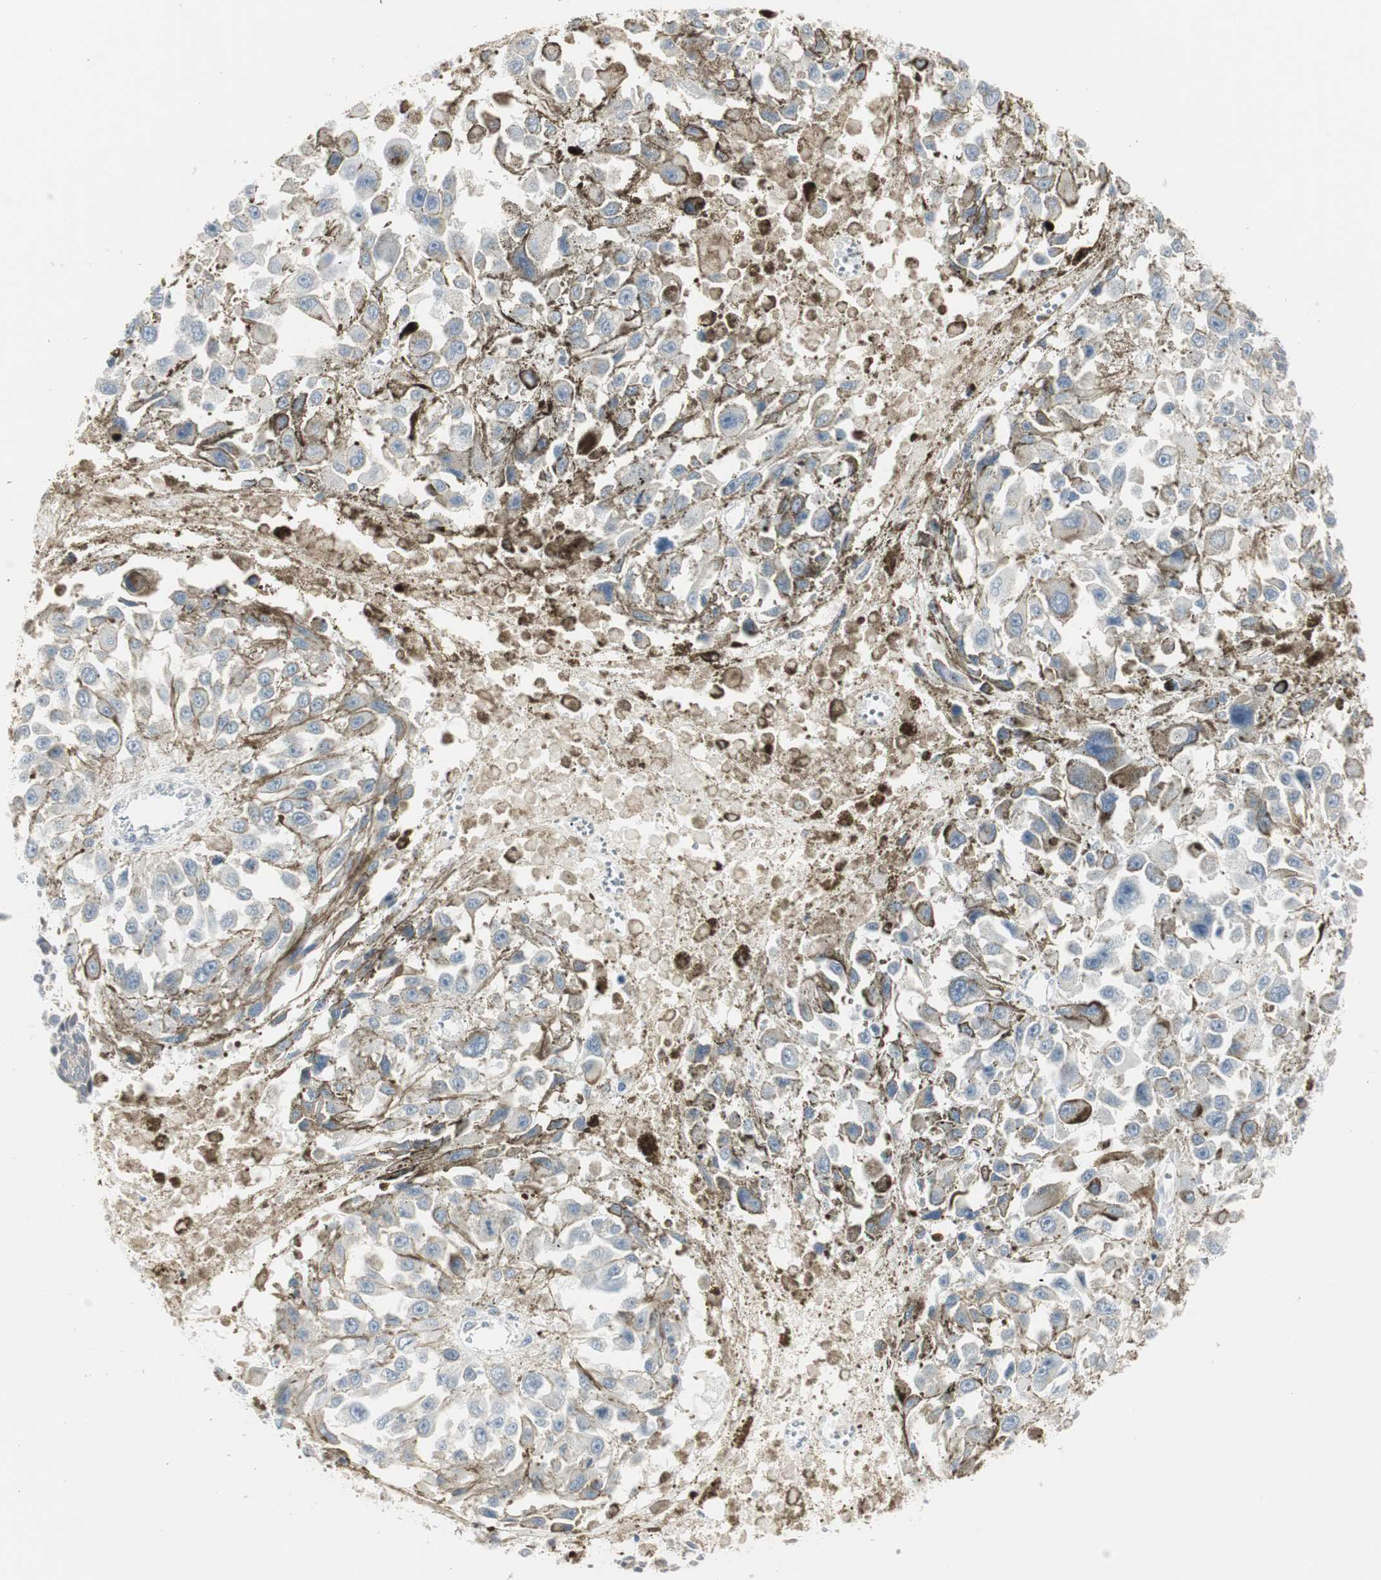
{"staining": {"intensity": "negative", "quantity": "none", "location": "none"}, "tissue": "melanoma", "cell_type": "Tumor cells", "image_type": "cancer", "snomed": [{"axis": "morphology", "description": "Malignant melanoma, Metastatic site"}, {"axis": "topography", "description": "Lymph node"}], "caption": "High power microscopy photomicrograph of an immunohistochemistry micrograph of malignant melanoma (metastatic site), revealing no significant positivity in tumor cells.", "gene": "DMPK", "patient": {"sex": "male", "age": 59}}